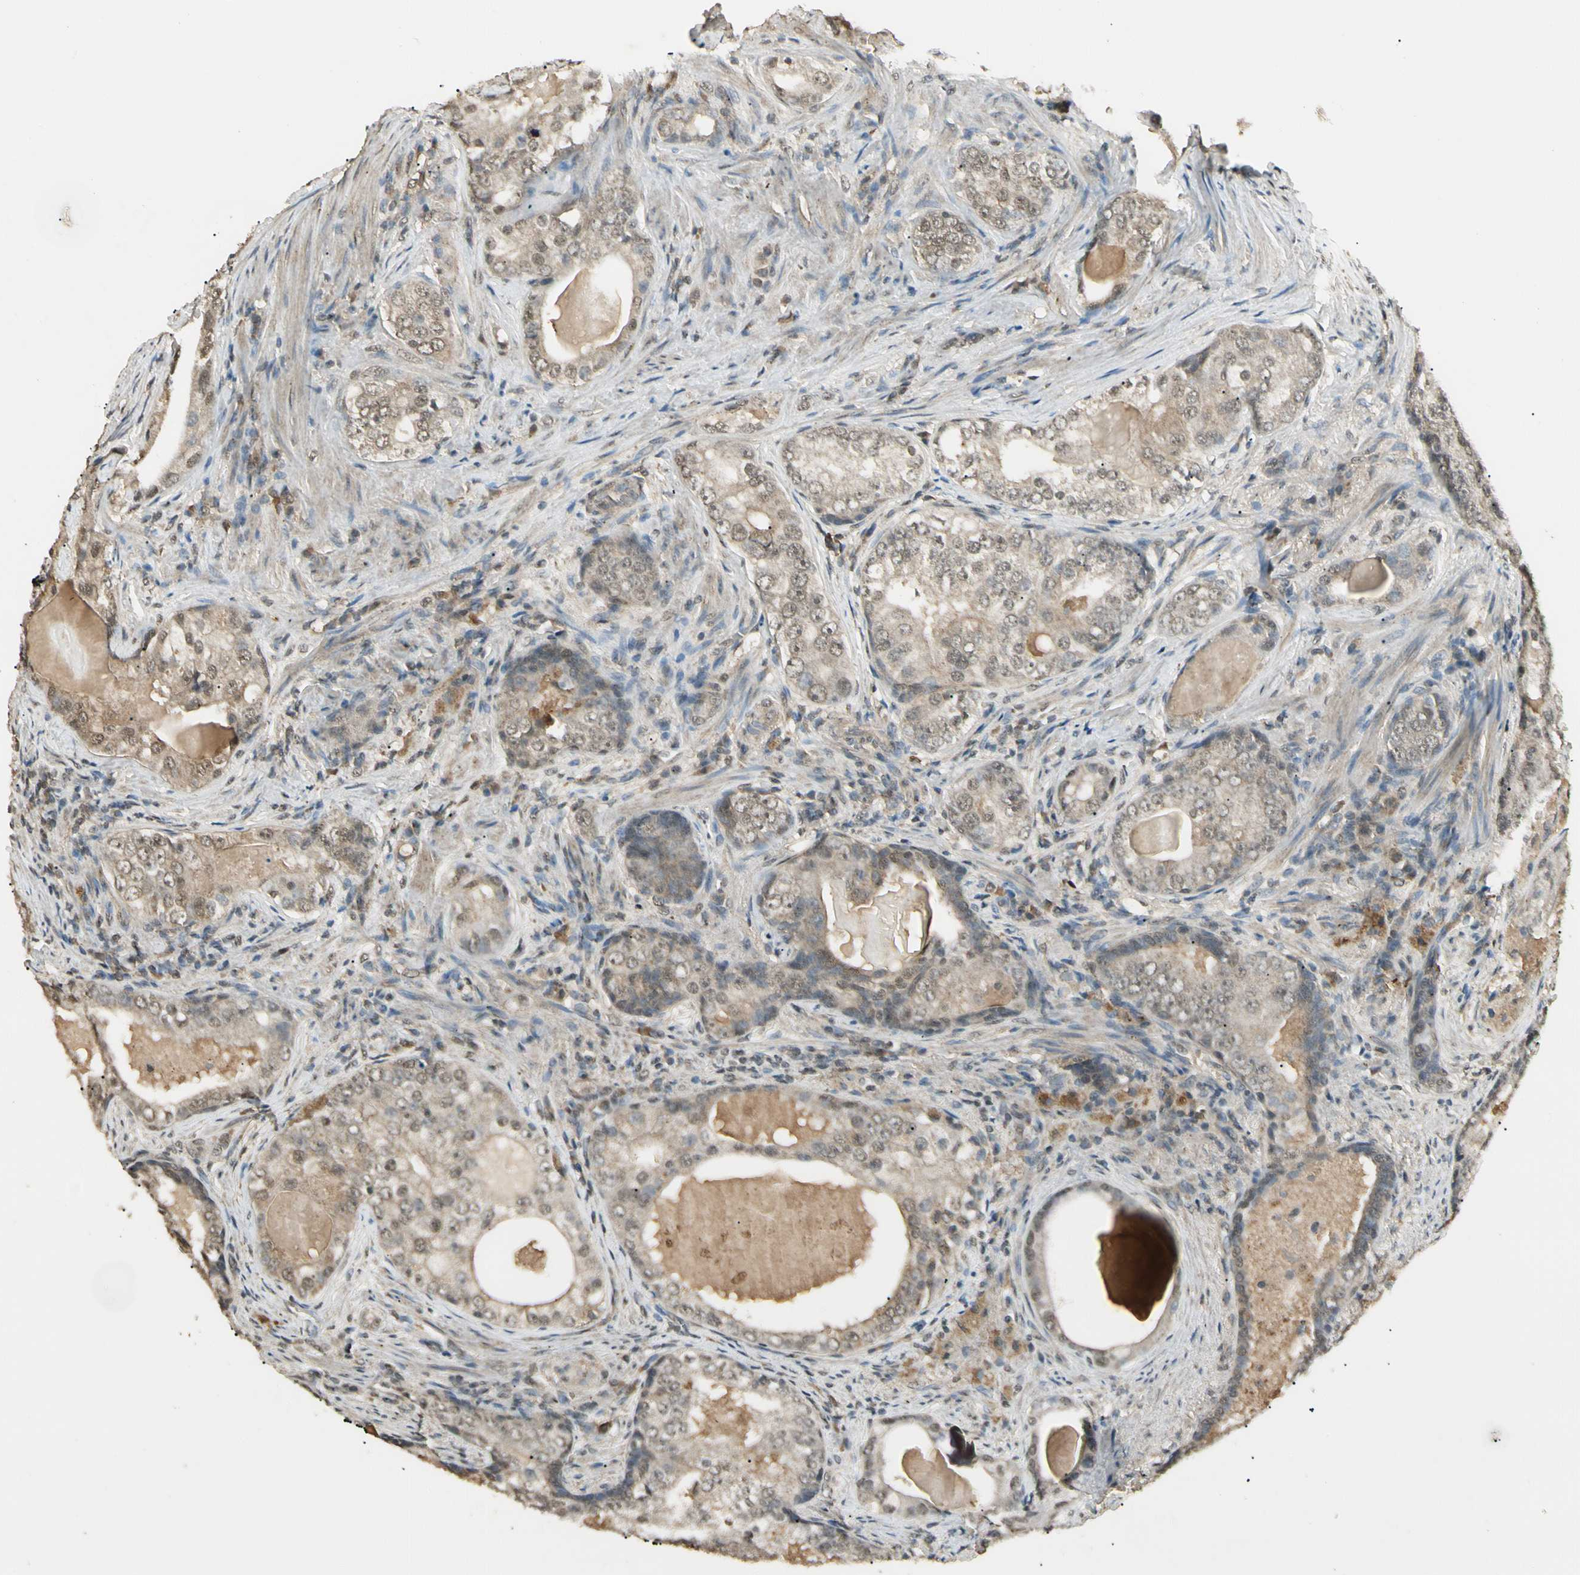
{"staining": {"intensity": "weak", "quantity": ">75%", "location": "cytoplasmic/membranous"}, "tissue": "prostate cancer", "cell_type": "Tumor cells", "image_type": "cancer", "snomed": [{"axis": "morphology", "description": "Adenocarcinoma, High grade"}, {"axis": "topography", "description": "Prostate"}], "caption": "Protein staining of prostate cancer tissue demonstrates weak cytoplasmic/membranous positivity in approximately >75% of tumor cells.", "gene": "SGCA", "patient": {"sex": "male", "age": 66}}